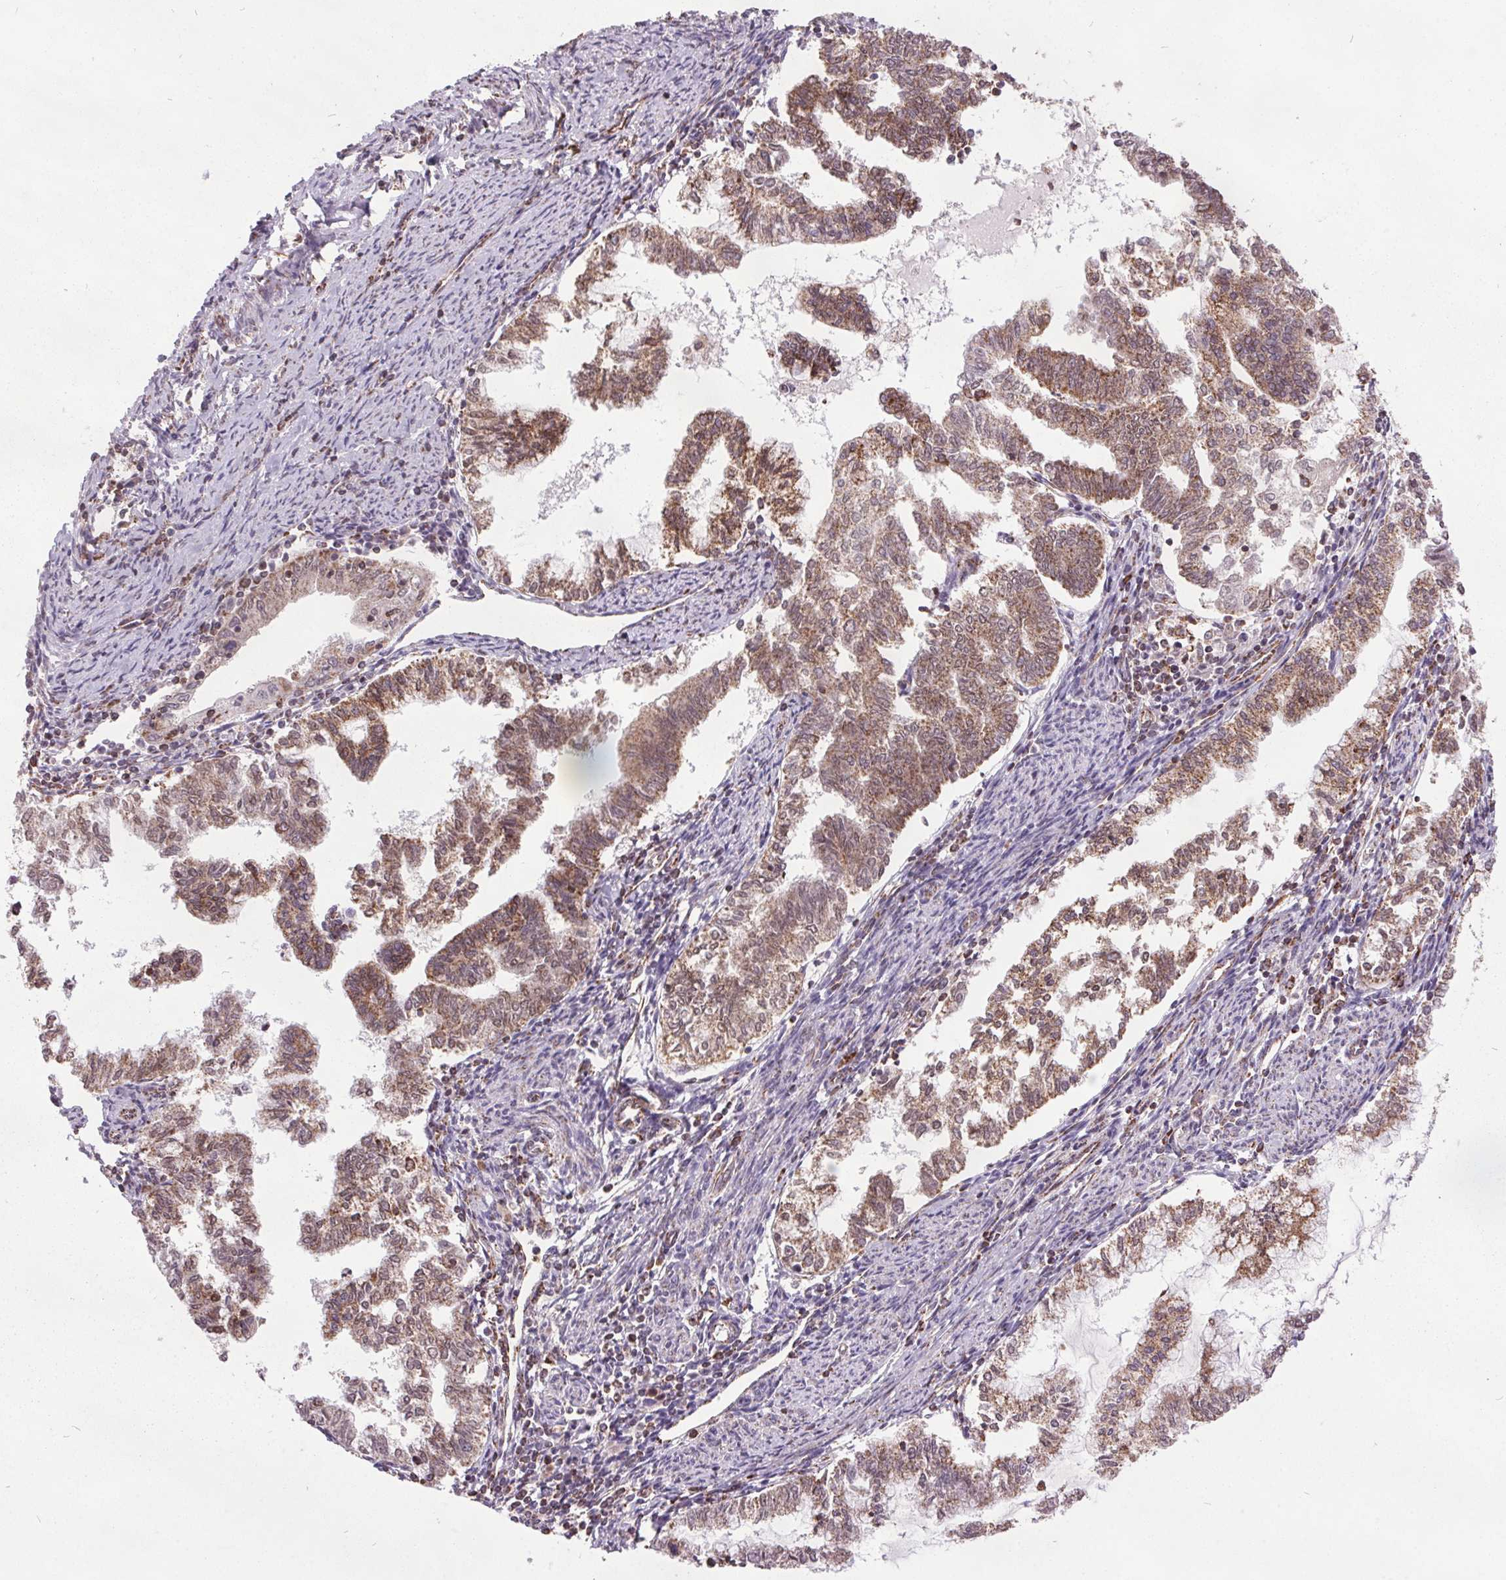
{"staining": {"intensity": "moderate", "quantity": ">75%", "location": "cytoplasmic/membranous"}, "tissue": "endometrial cancer", "cell_type": "Tumor cells", "image_type": "cancer", "snomed": [{"axis": "morphology", "description": "Adenocarcinoma, NOS"}, {"axis": "topography", "description": "Endometrium"}], "caption": "Endometrial cancer (adenocarcinoma) stained with a protein marker shows moderate staining in tumor cells.", "gene": "NDUFS6", "patient": {"sex": "female", "age": 79}}